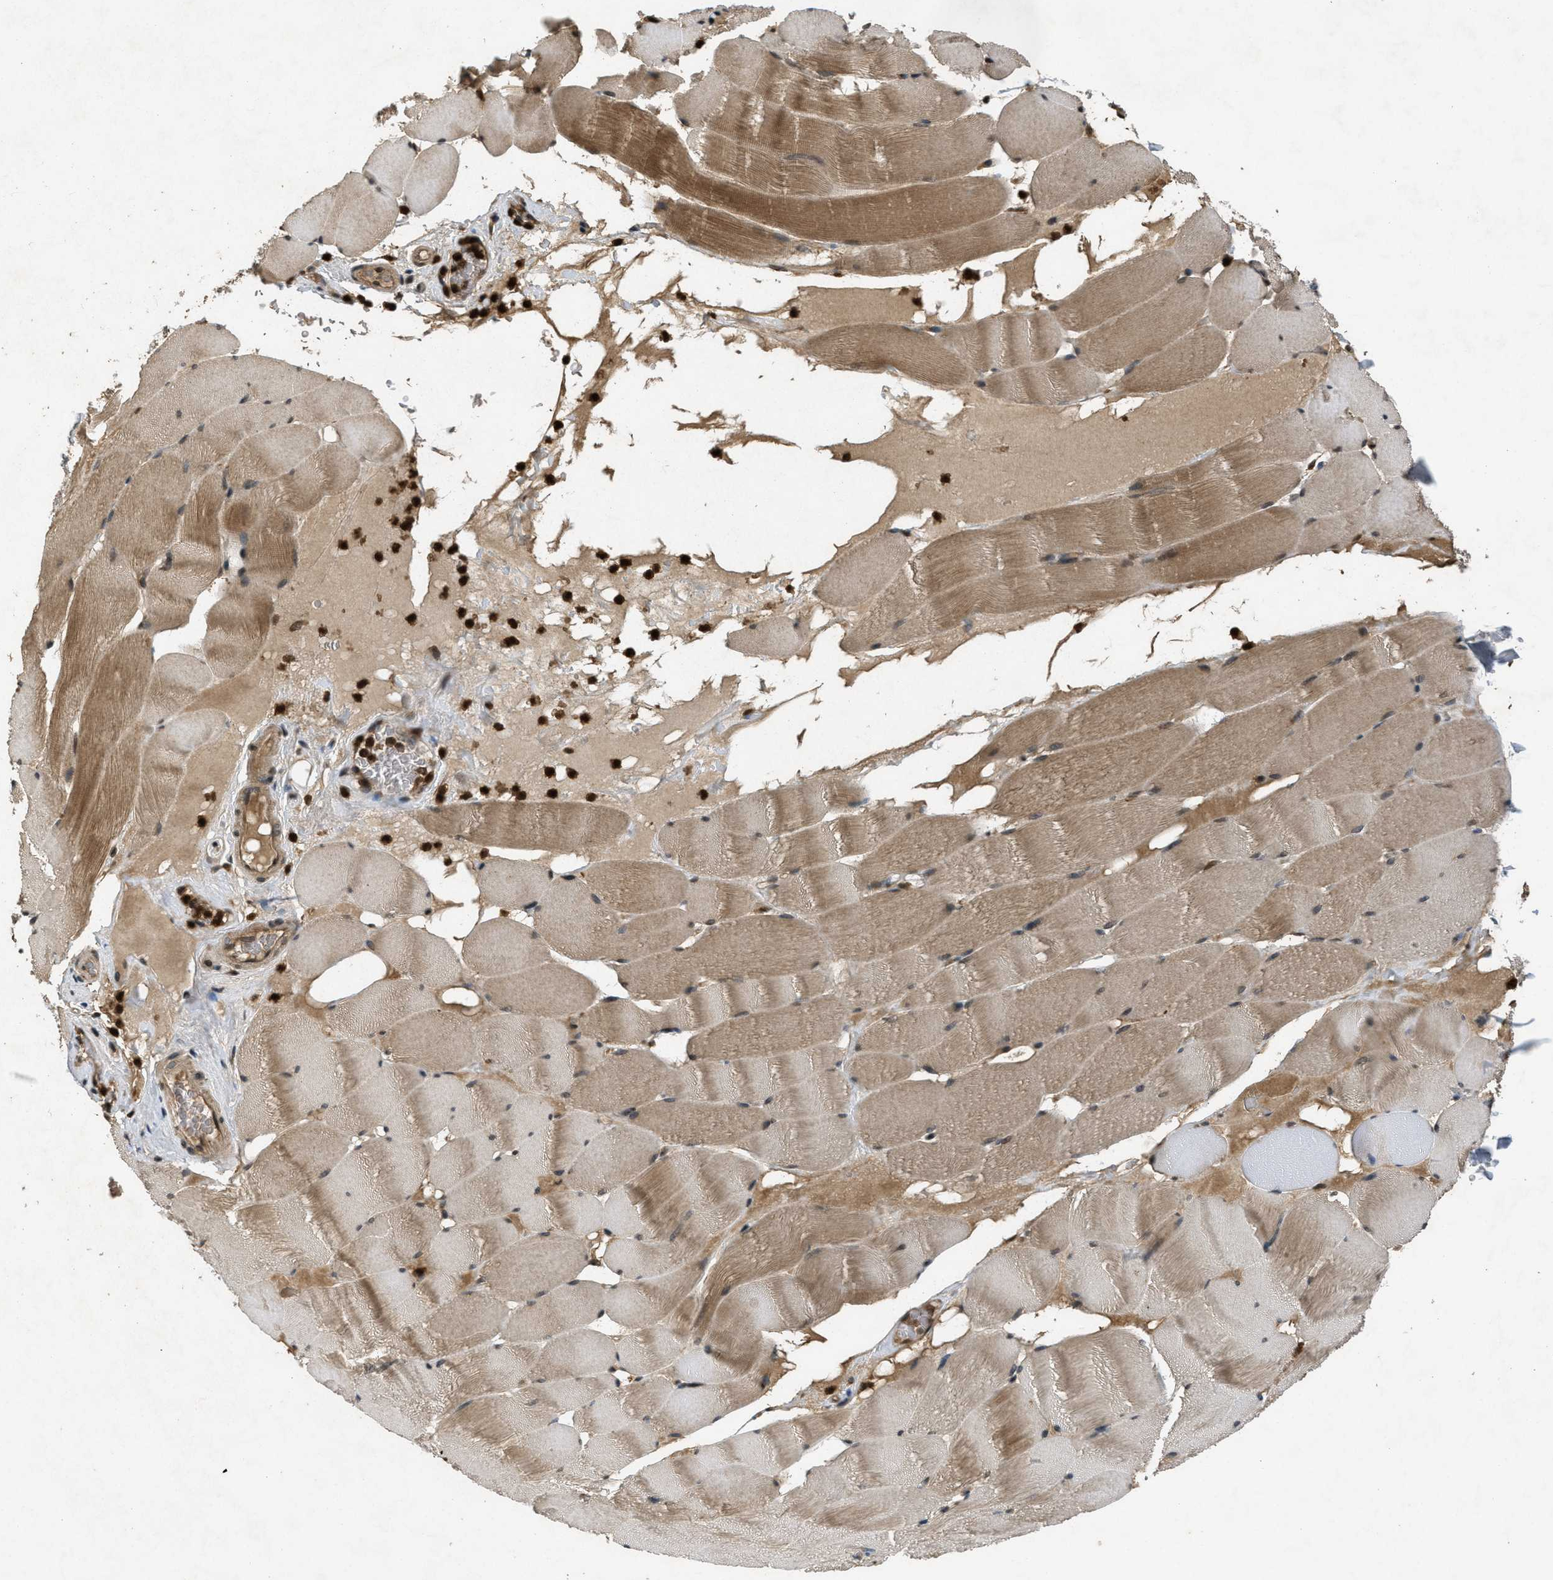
{"staining": {"intensity": "moderate", "quantity": ">75%", "location": "cytoplasmic/membranous"}, "tissue": "skeletal muscle", "cell_type": "Myocytes", "image_type": "normal", "snomed": [{"axis": "morphology", "description": "Normal tissue, NOS"}, {"axis": "topography", "description": "Skeletal muscle"}], "caption": "Unremarkable skeletal muscle displays moderate cytoplasmic/membranous expression in approximately >75% of myocytes, visualized by immunohistochemistry.", "gene": "ATG7", "patient": {"sex": "male", "age": 62}}